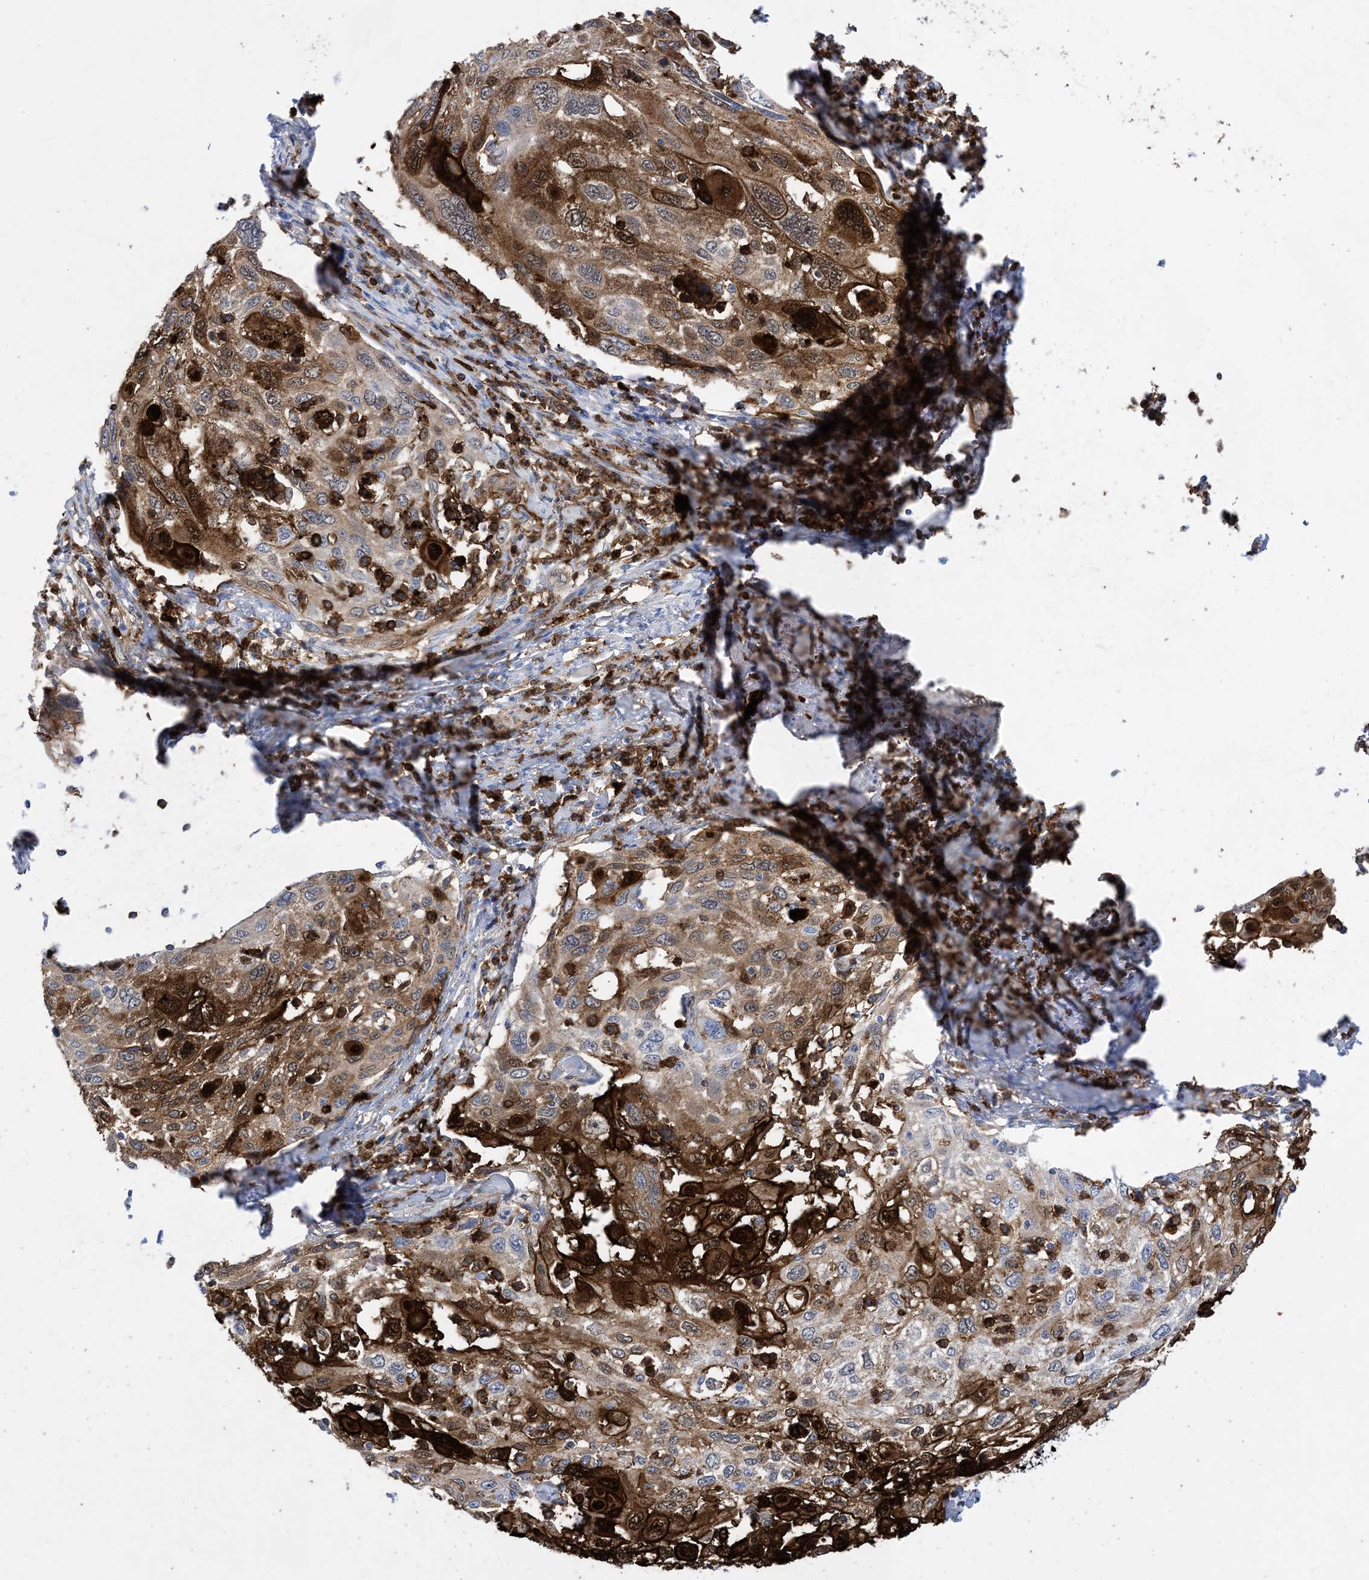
{"staining": {"intensity": "strong", "quantity": "25%-75%", "location": "cytoplasmic/membranous,nuclear"}, "tissue": "cervical cancer", "cell_type": "Tumor cells", "image_type": "cancer", "snomed": [{"axis": "morphology", "description": "Squamous cell carcinoma, NOS"}, {"axis": "topography", "description": "Cervix"}], "caption": "This is an image of immunohistochemistry staining of squamous cell carcinoma (cervical), which shows strong expression in the cytoplasmic/membranous and nuclear of tumor cells.", "gene": "ANXA1", "patient": {"sex": "female", "age": 70}}